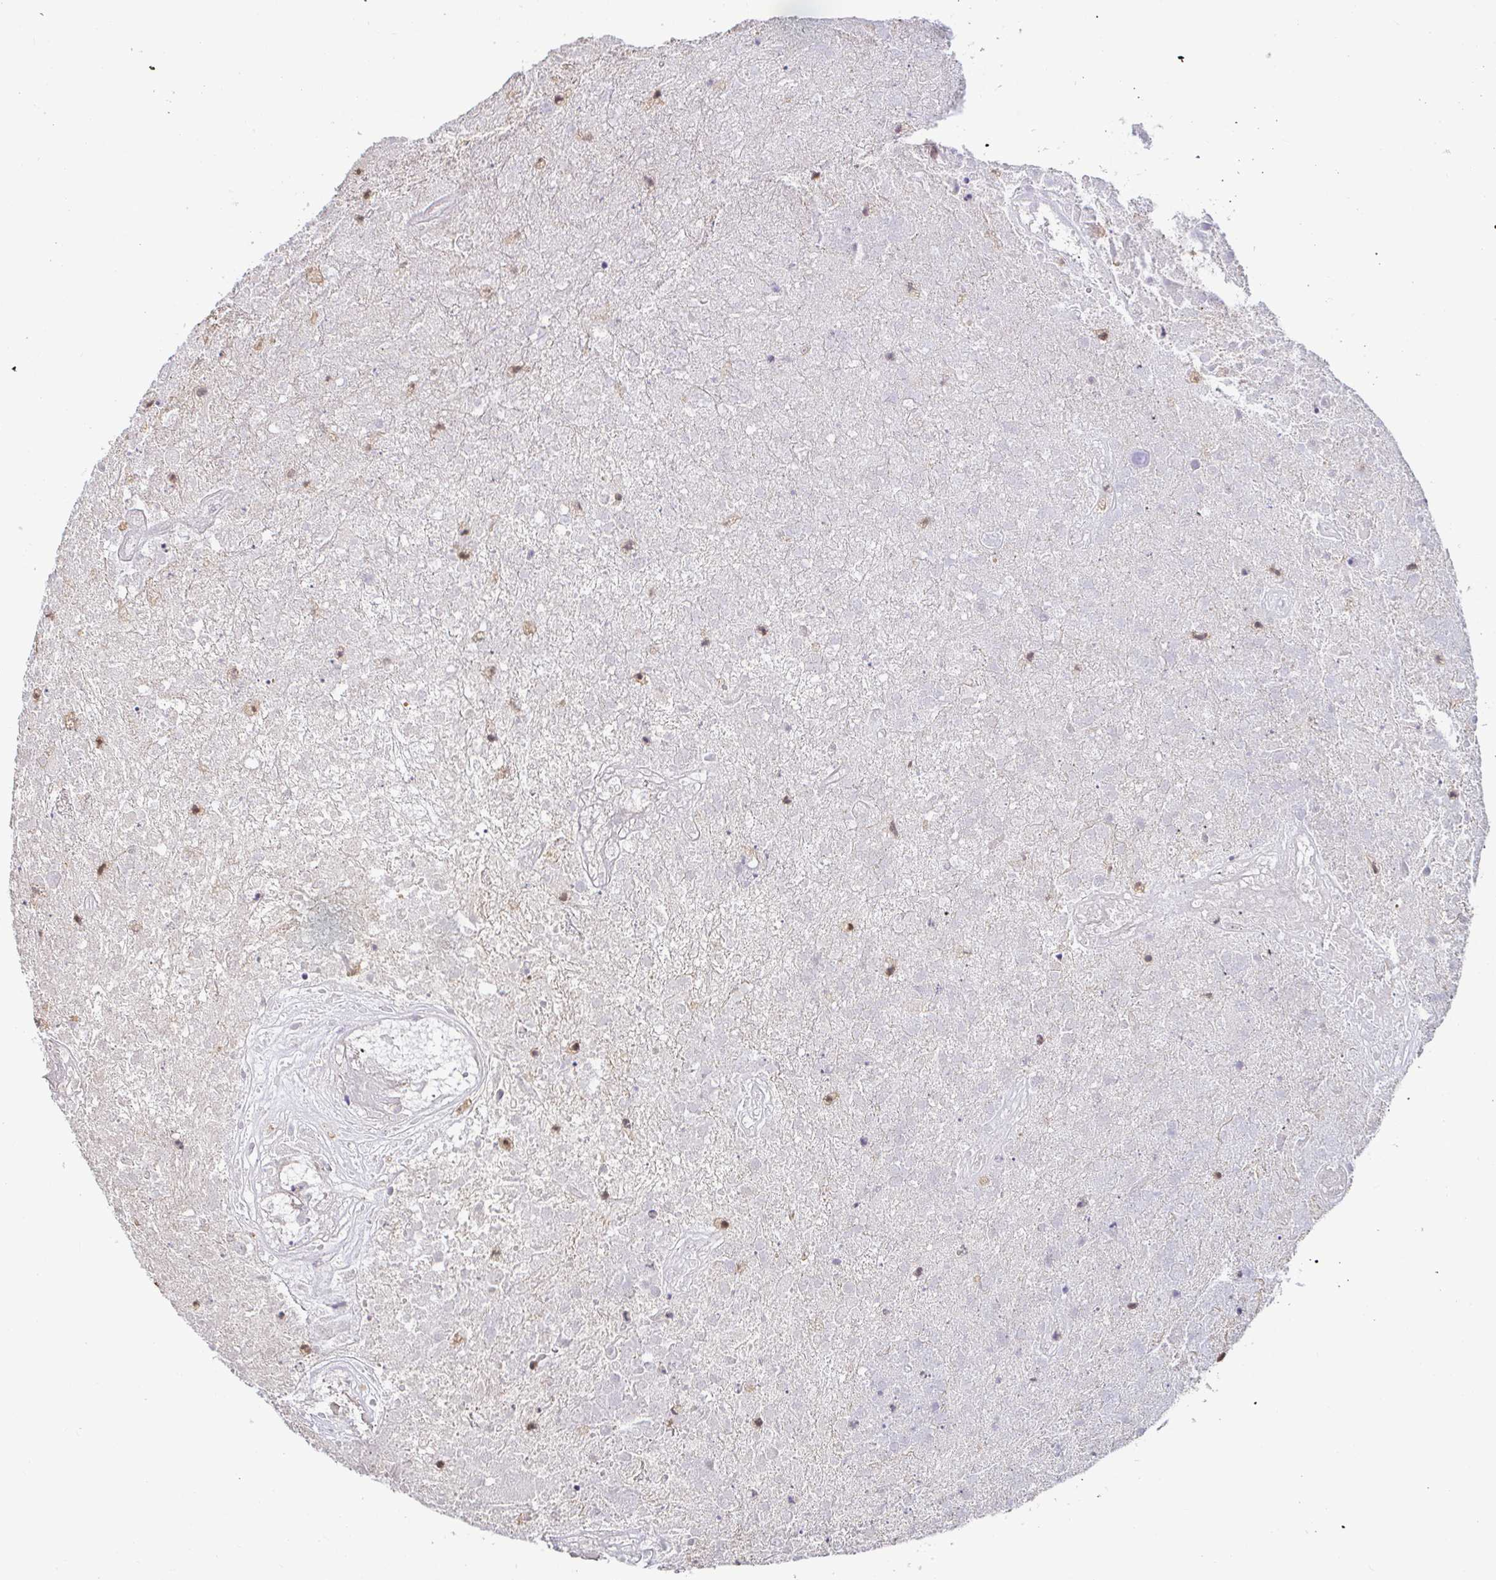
{"staining": {"intensity": "negative", "quantity": "none", "location": "none"}, "tissue": "glioma", "cell_type": "Tumor cells", "image_type": "cancer", "snomed": [{"axis": "morphology", "description": "Glioma, malignant, High grade"}, {"axis": "topography", "description": "Brain"}], "caption": "Histopathology image shows no protein expression in tumor cells of malignant glioma (high-grade) tissue.", "gene": "SKAP1", "patient": {"sex": "male", "age": 46}}